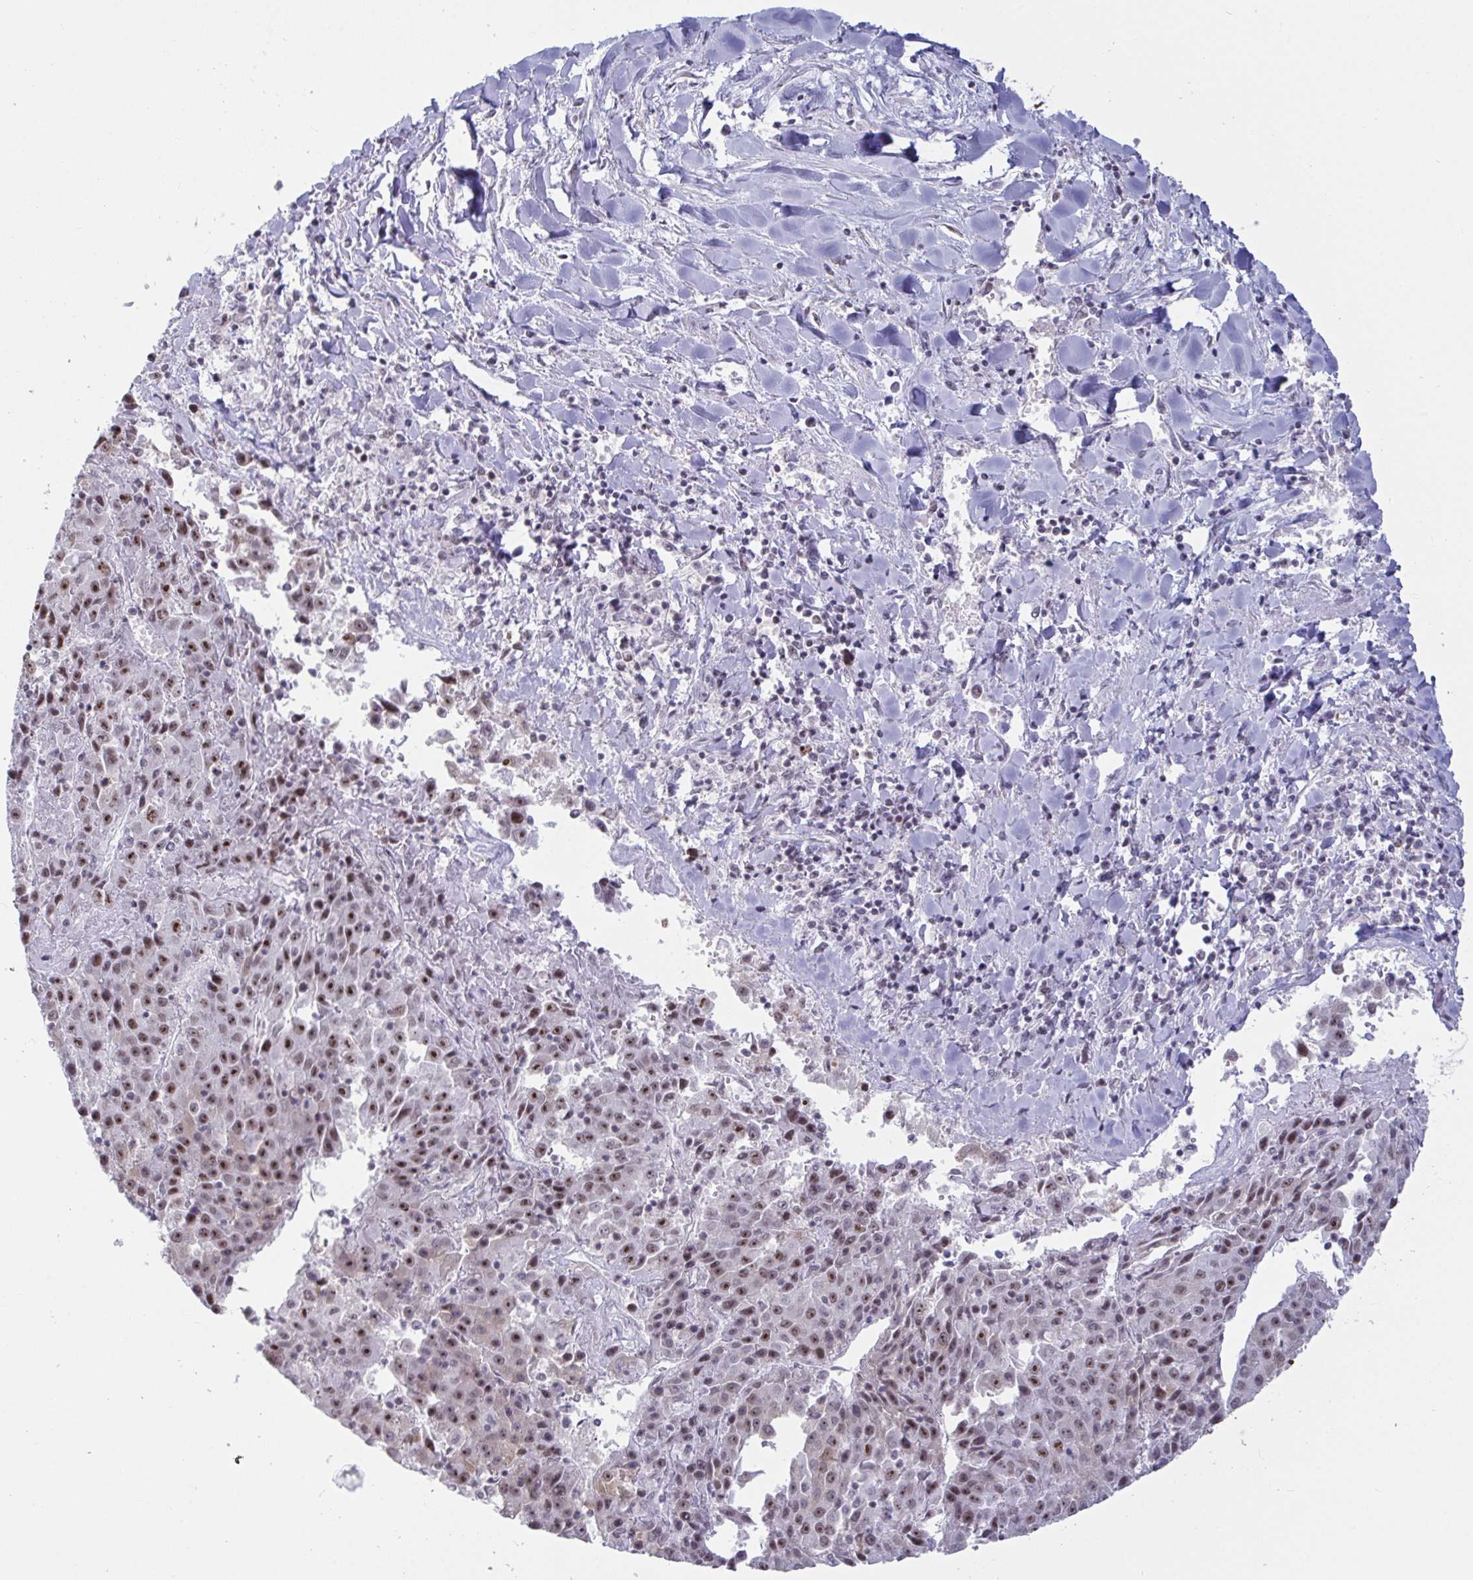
{"staining": {"intensity": "moderate", "quantity": ">75%", "location": "cytoplasmic/membranous,nuclear"}, "tissue": "liver cancer", "cell_type": "Tumor cells", "image_type": "cancer", "snomed": [{"axis": "morphology", "description": "Carcinoma, Hepatocellular, NOS"}, {"axis": "topography", "description": "Liver"}], "caption": "High-power microscopy captured an IHC image of liver cancer, revealing moderate cytoplasmic/membranous and nuclear staining in about >75% of tumor cells.", "gene": "SUPT16H", "patient": {"sex": "female", "age": 53}}